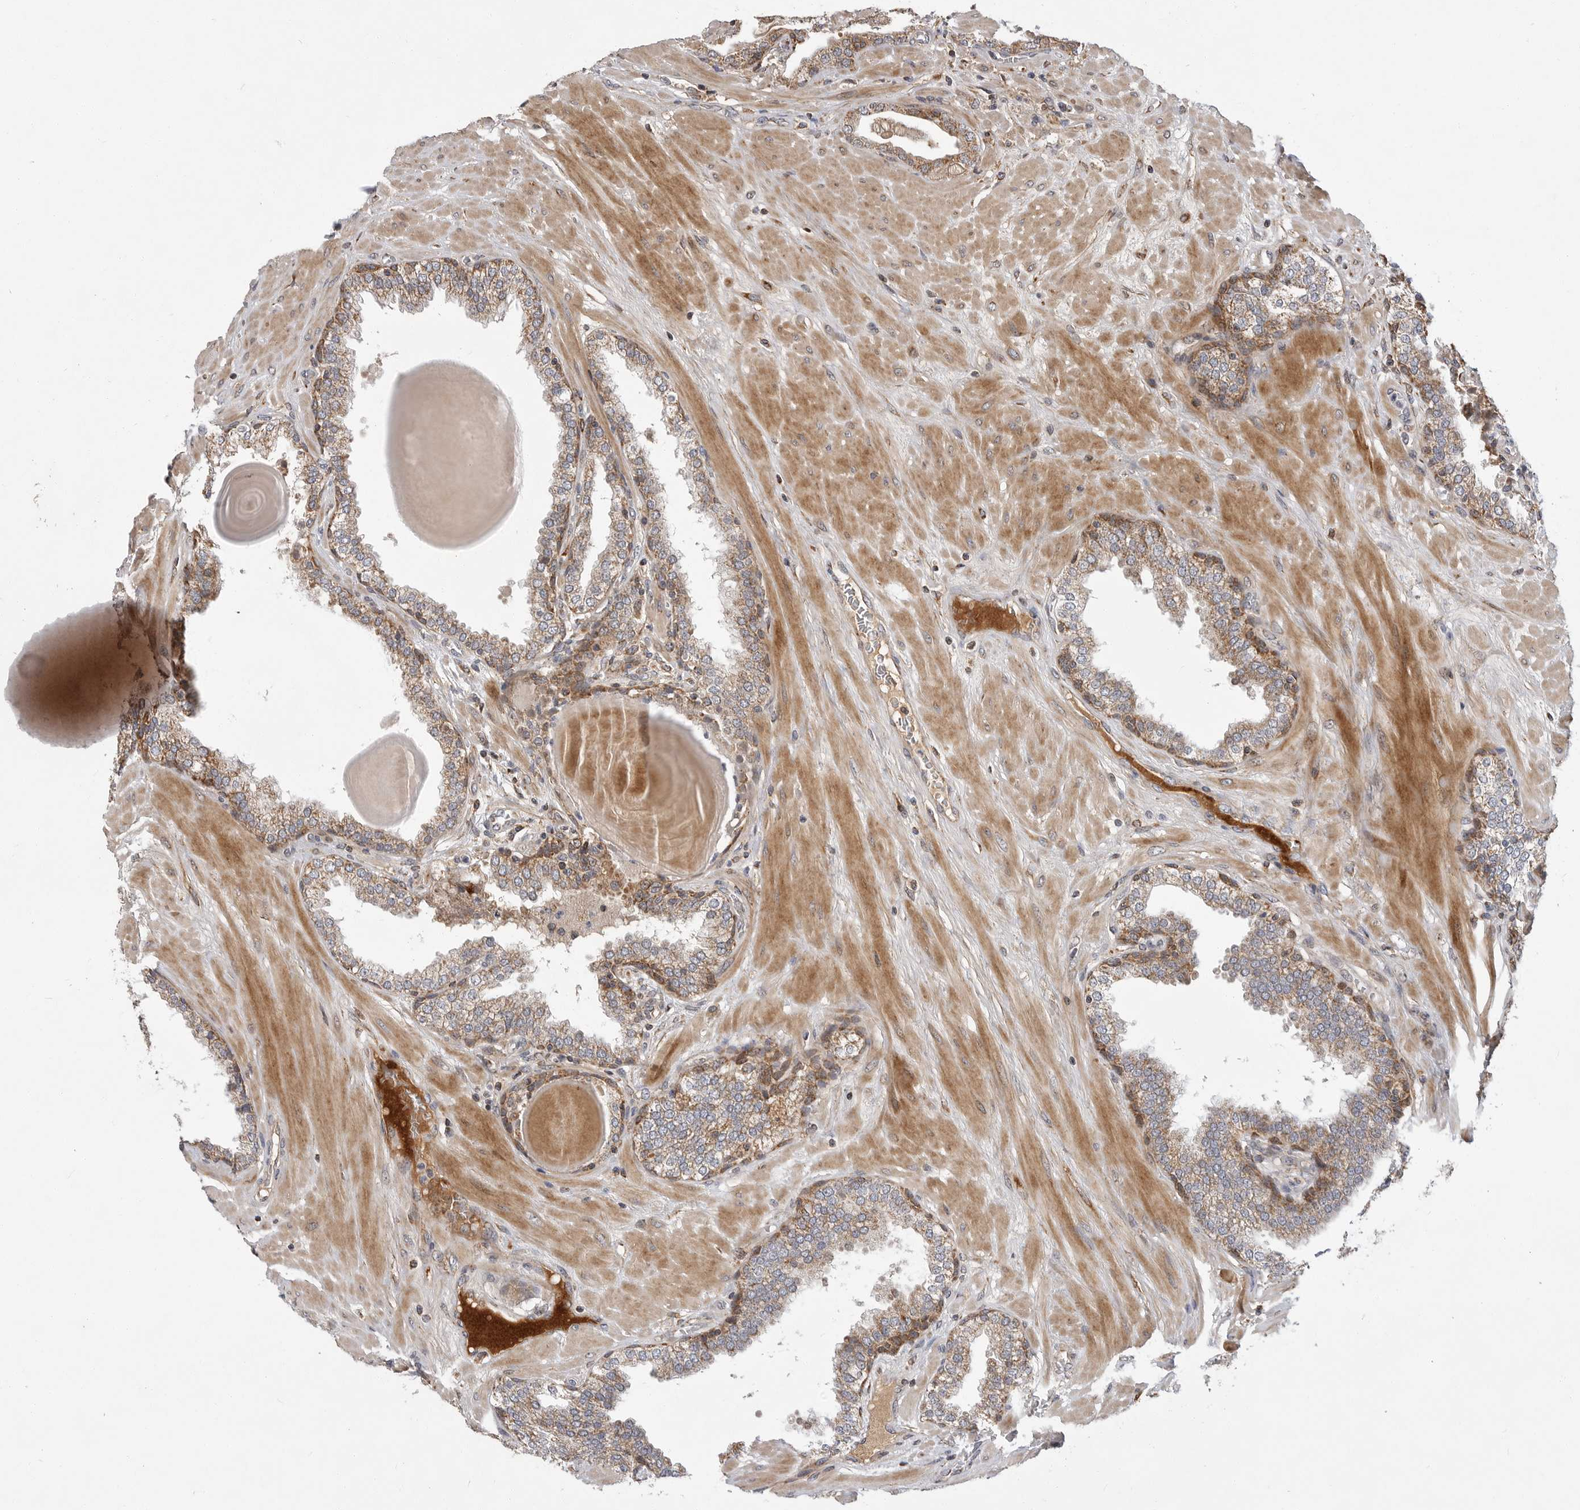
{"staining": {"intensity": "moderate", "quantity": "25%-75%", "location": "cytoplasmic/membranous"}, "tissue": "prostate", "cell_type": "Glandular cells", "image_type": "normal", "snomed": [{"axis": "morphology", "description": "Normal tissue, NOS"}, {"axis": "topography", "description": "Prostate"}], "caption": "Brown immunohistochemical staining in benign human prostate displays moderate cytoplasmic/membranous staining in approximately 25%-75% of glandular cells. Nuclei are stained in blue.", "gene": "KYAT3", "patient": {"sex": "male", "age": 51}}